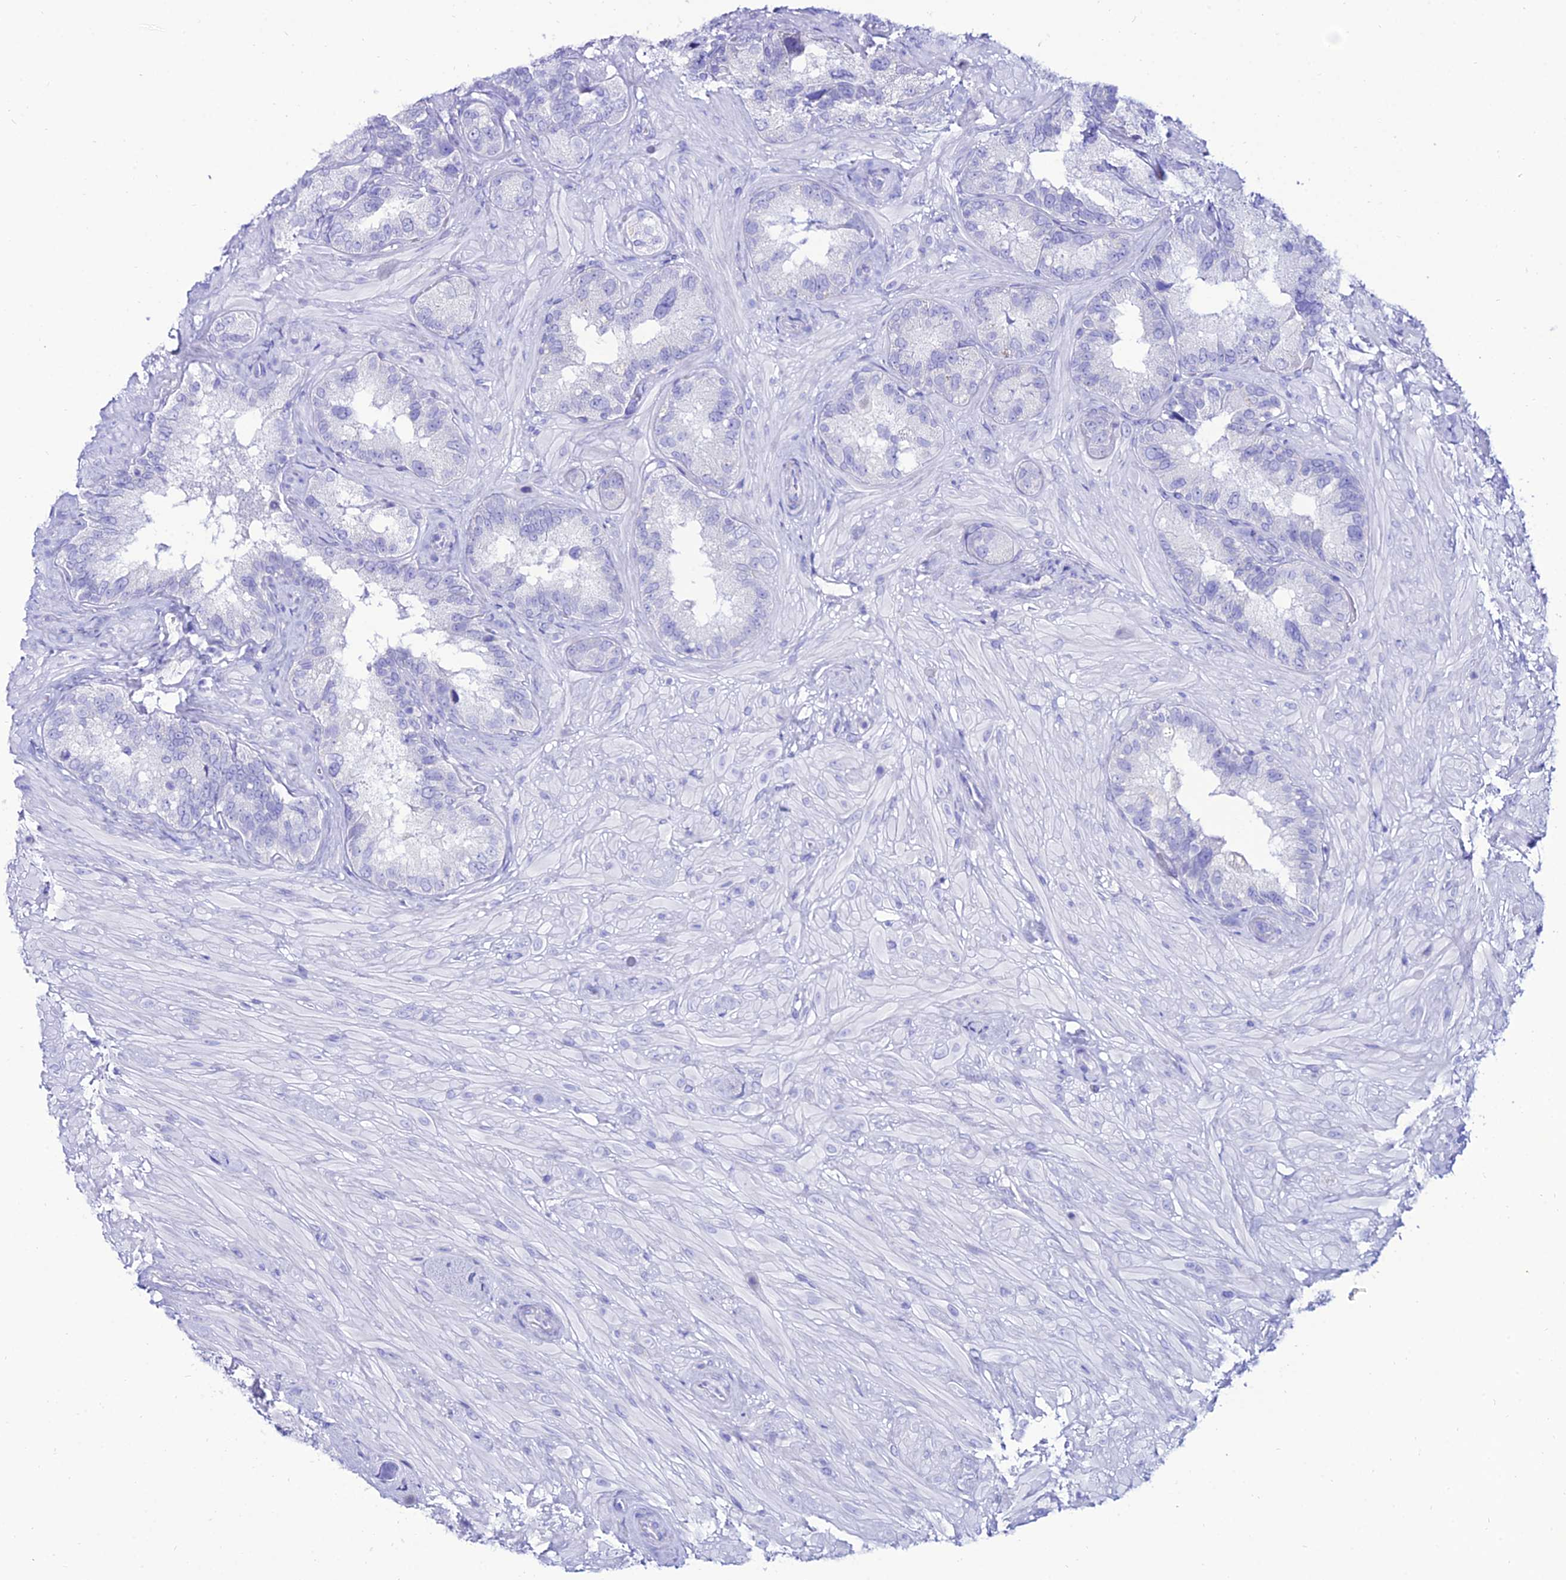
{"staining": {"intensity": "negative", "quantity": "none", "location": "none"}, "tissue": "seminal vesicle", "cell_type": "Glandular cells", "image_type": "normal", "snomed": [{"axis": "morphology", "description": "Normal tissue, NOS"}, {"axis": "topography", "description": "Seminal veicle"}, {"axis": "topography", "description": "Peripheral nerve tissue"}], "caption": "A histopathology image of human seminal vesicle is negative for staining in glandular cells. (DAB IHC, high magnification).", "gene": "OR4D5", "patient": {"sex": "male", "age": 67}}